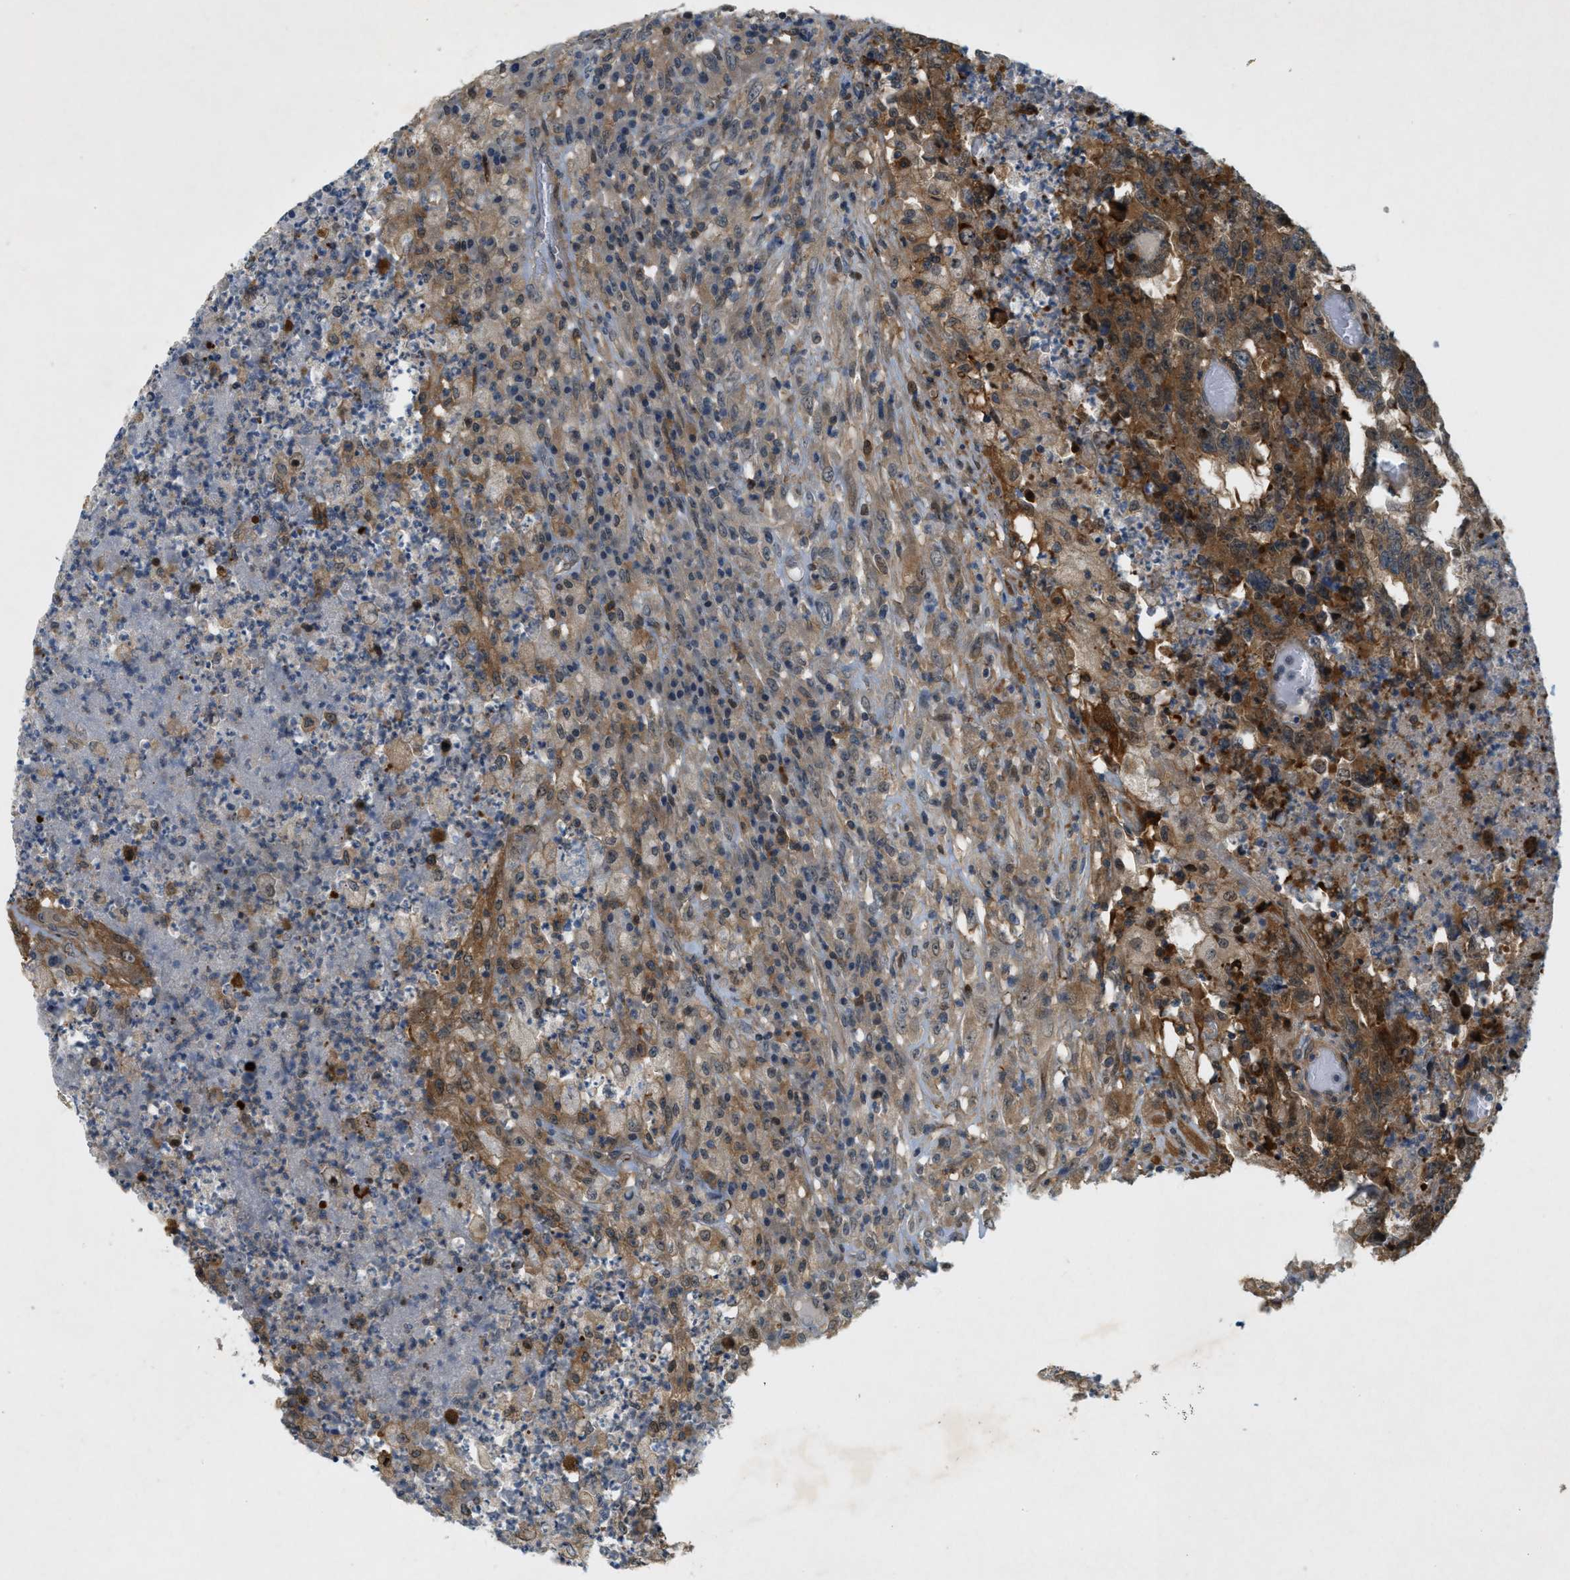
{"staining": {"intensity": "moderate", "quantity": ">75%", "location": "cytoplasmic/membranous"}, "tissue": "testis cancer", "cell_type": "Tumor cells", "image_type": "cancer", "snomed": [{"axis": "morphology", "description": "Necrosis, NOS"}, {"axis": "morphology", "description": "Carcinoma, Embryonal, NOS"}, {"axis": "topography", "description": "Testis"}], "caption": "Immunohistochemical staining of testis cancer (embryonal carcinoma) shows medium levels of moderate cytoplasmic/membranous protein staining in approximately >75% of tumor cells. The protein of interest is shown in brown color, while the nuclei are stained blue.", "gene": "PDCL3", "patient": {"sex": "male", "age": 19}}